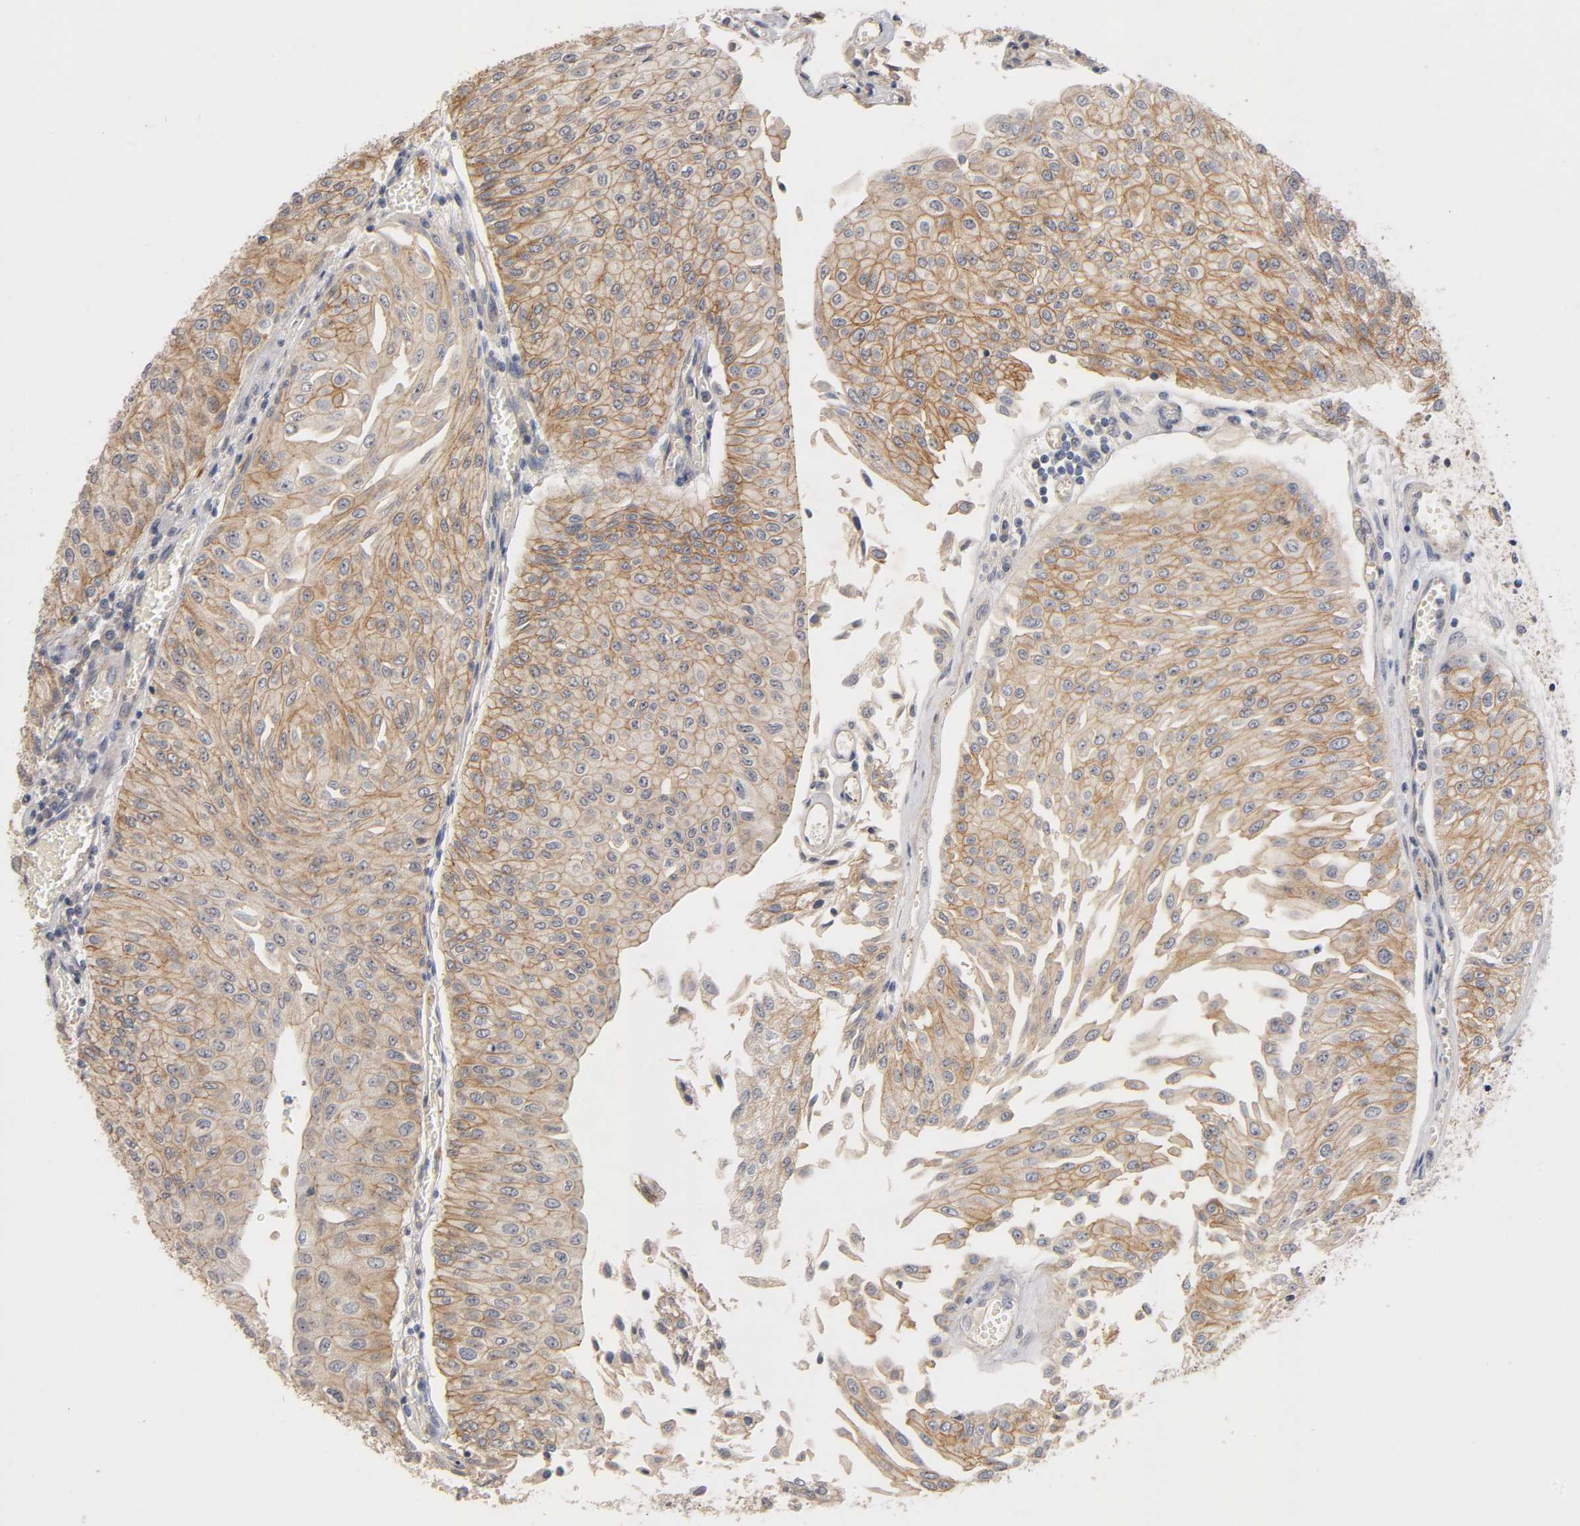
{"staining": {"intensity": "moderate", "quantity": ">75%", "location": "cytoplasmic/membranous"}, "tissue": "urothelial cancer", "cell_type": "Tumor cells", "image_type": "cancer", "snomed": [{"axis": "morphology", "description": "Urothelial carcinoma, Low grade"}, {"axis": "topography", "description": "Urinary bladder"}], "caption": "IHC (DAB) staining of human urothelial cancer exhibits moderate cytoplasmic/membranous protein positivity in about >75% of tumor cells. (IHC, brightfield microscopy, high magnification).", "gene": "PDZD11", "patient": {"sex": "male", "age": 86}}